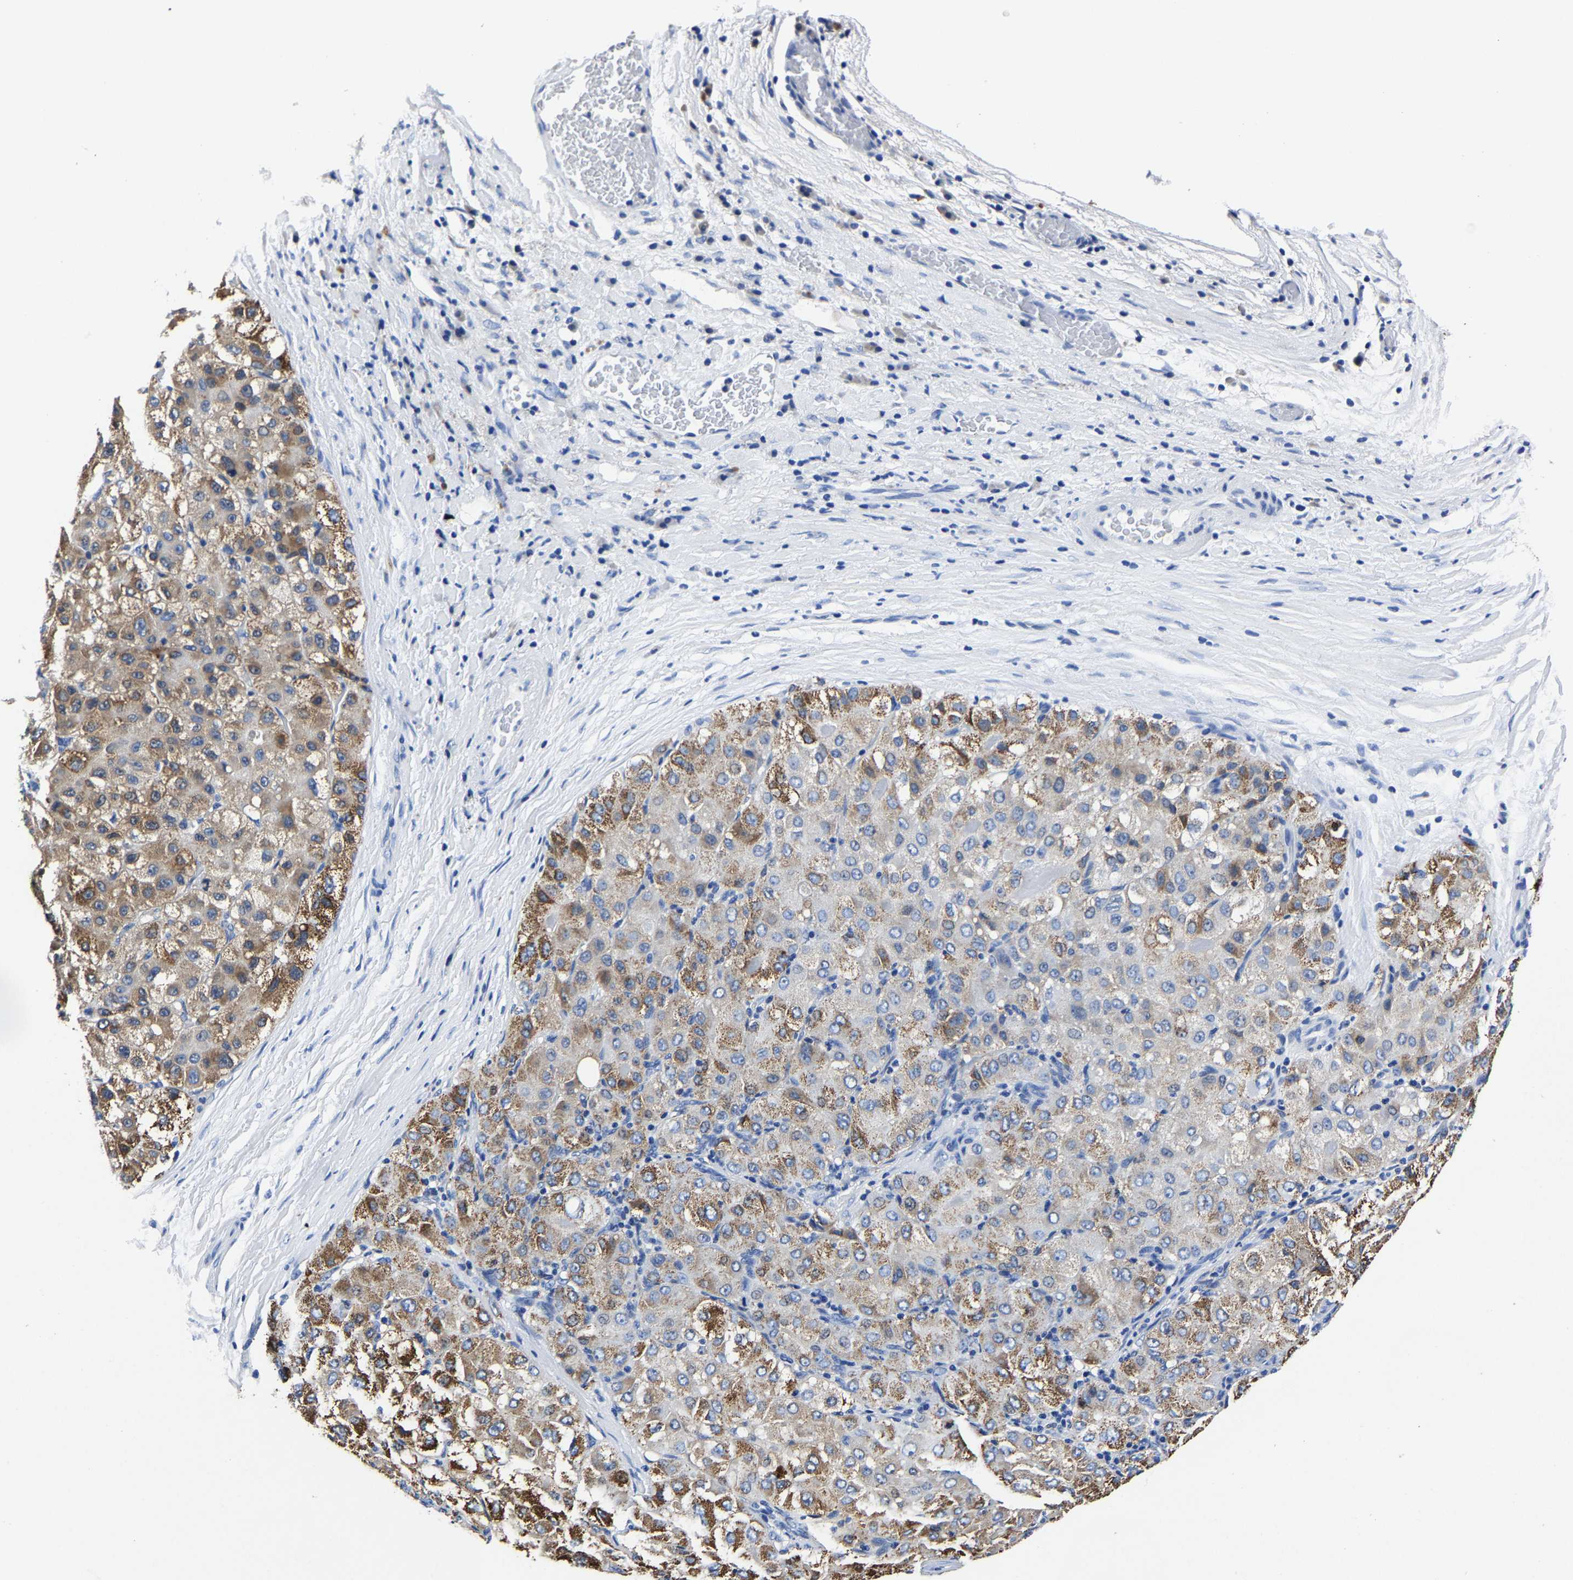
{"staining": {"intensity": "moderate", "quantity": "25%-75%", "location": "cytoplasmic/membranous"}, "tissue": "liver cancer", "cell_type": "Tumor cells", "image_type": "cancer", "snomed": [{"axis": "morphology", "description": "Carcinoma, Hepatocellular, NOS"}, {"axis": "topography", "description": "Liver"}], "caption": "Immunohistochemistry (IHC) histopathology image of liver cancer stained for a protein (brown), which demonstrates medium levels of moderate cytoplasmic/membranous positivity in about 25%-75% of tumor cells.", "gene": "PSPH", "patient": {"sex": "male", "age": 80}}